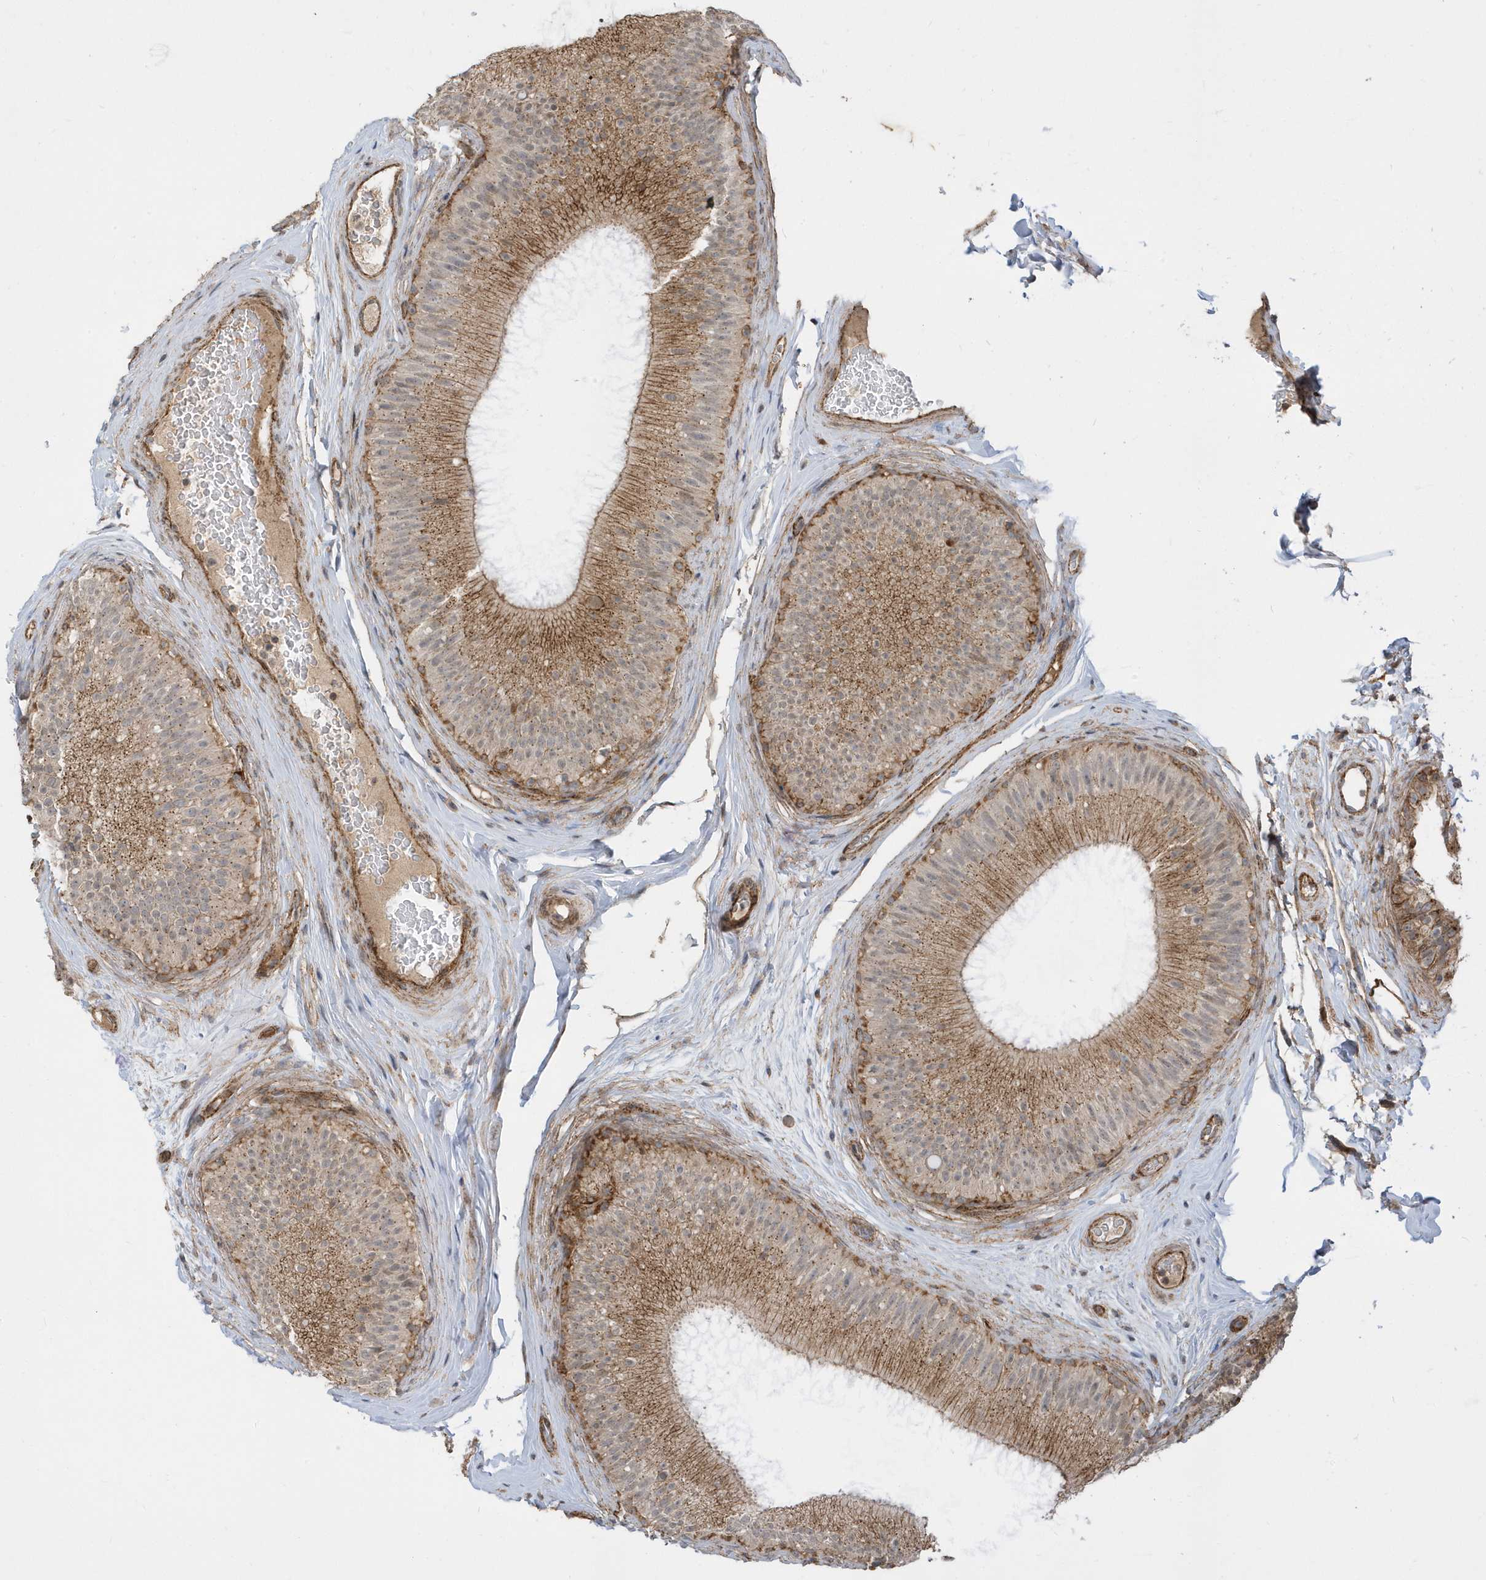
{"staining": {"intensity": "moderate", "quantity": ">75%", "location": "cytoplasmic/membranous"}, "tissue": "epididymis", "cell_type": "Glandular cells", "image_type": "normal", "snomed": [{"axis": "morphology", "description": "Normal tissue, NOS"}, {"axis": "topography", "description": "Epididymis"}], "caption": "Epididymis stained with DAB immunohistochemistry shows medium levels of moderate cytoplasmic/membranous positivity in approximately >75% of glandular cells.", "gene": "HRH4", "patient": {"sex": "male", "age": 45}}